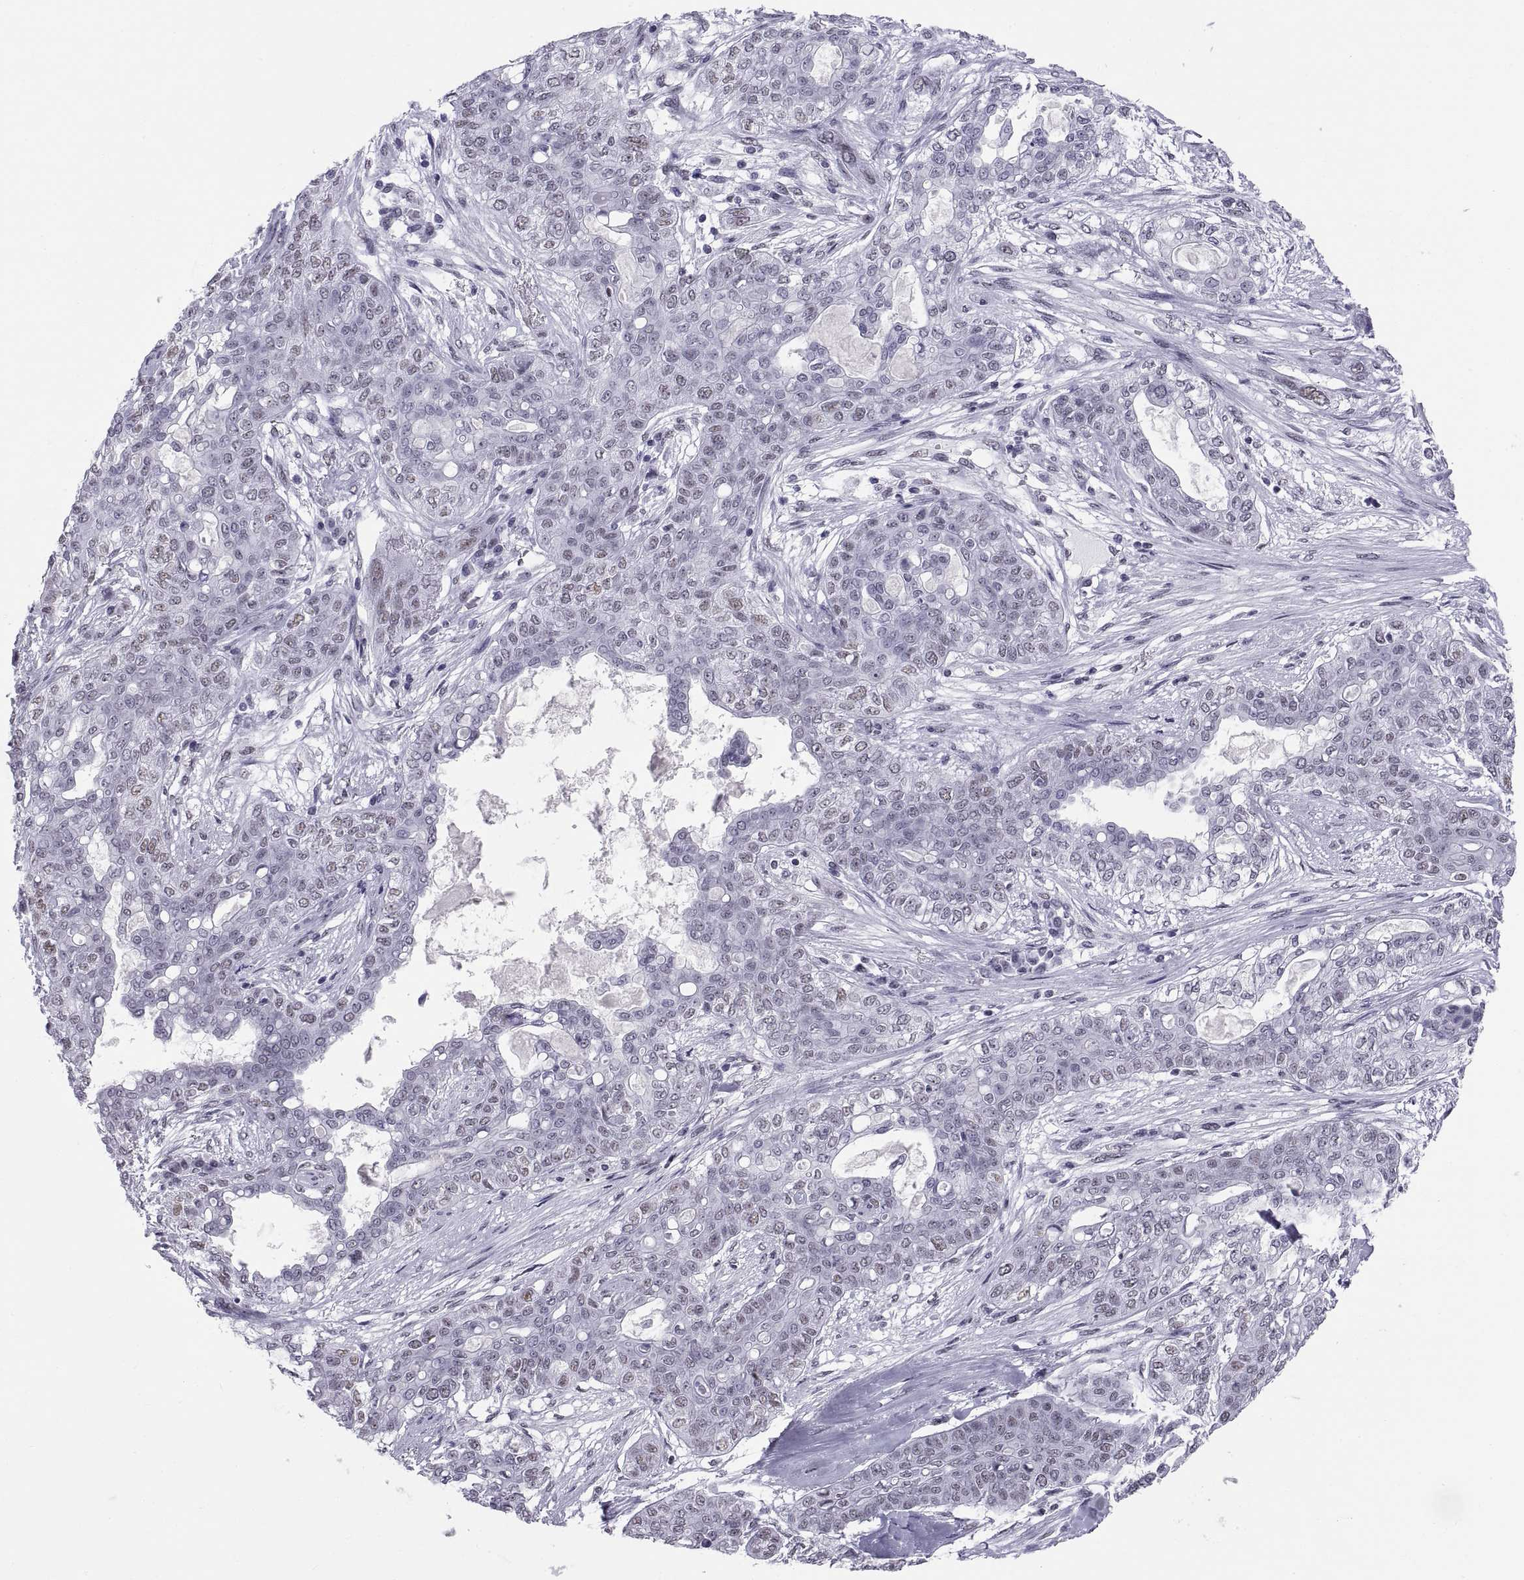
{"staining": {"intensity": "weak", "quantity": "<25%", "location": "nuclear"}, "tissue": "lung cancer", "cell_type": "Tumor cells", "image_type": "cancer", "snomed": [{"axis": "morphology", "description": "Squamous cell carcinoma, NOS"}, {"axis": "topography", "description": "Lung"}], "caption": "Tumor cells are negative for brown protein staining in squamous cell carcinoma (lung). (DAB (3,3'-diaminobenzidine) IHC with hematoxylin counter stain).", "gene": "NEUROD6", "patient": {"sex": "female", "age": 70}}